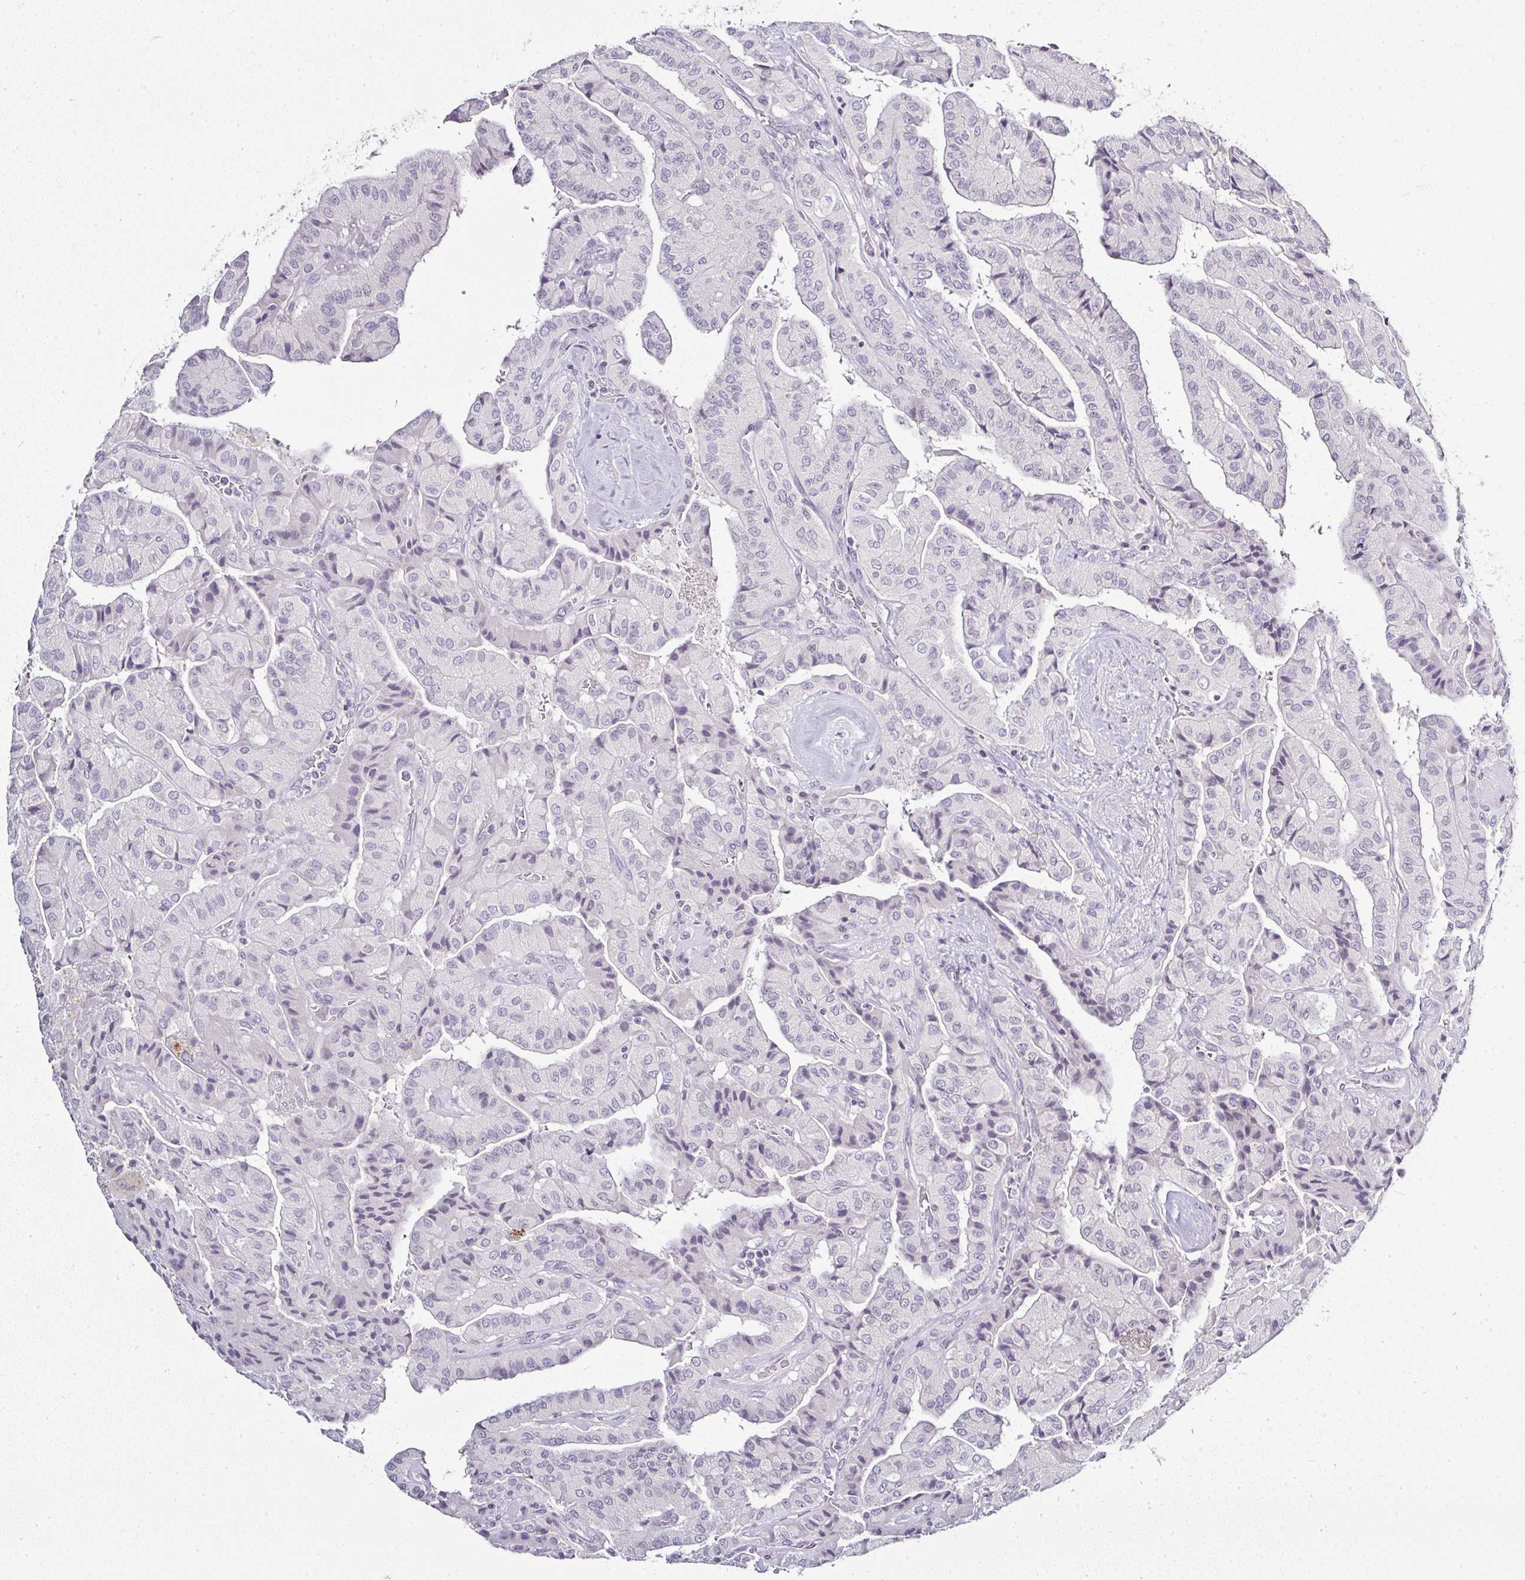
{"staining": {"intensity": "negative", "quantity": "none", "location": "none"}, "tissue": "thyroid cancer", "cell_type": "Tumor cells", "image_type": "cancer", "snomed": [{"axis": "morphology", "description": "Normal tissue, NOS"}, {"axis": "morphology", "description": "Papillary adenocarcinoma, NOS"}, {"axis": "topography", "description": "Thyroid gland"}], "caption": "The immunohistochemistry photomicrograph has no significant expression in tumor cells of thyroid cancer (papillary adenocarcinoma) tissue. (DAB (3,3'-diaminobenzidine) immunohistochemistry with hematoxylin counter stain).", "gene": "SERPINB3", "patient": {"sex": "female", "age": 59}}